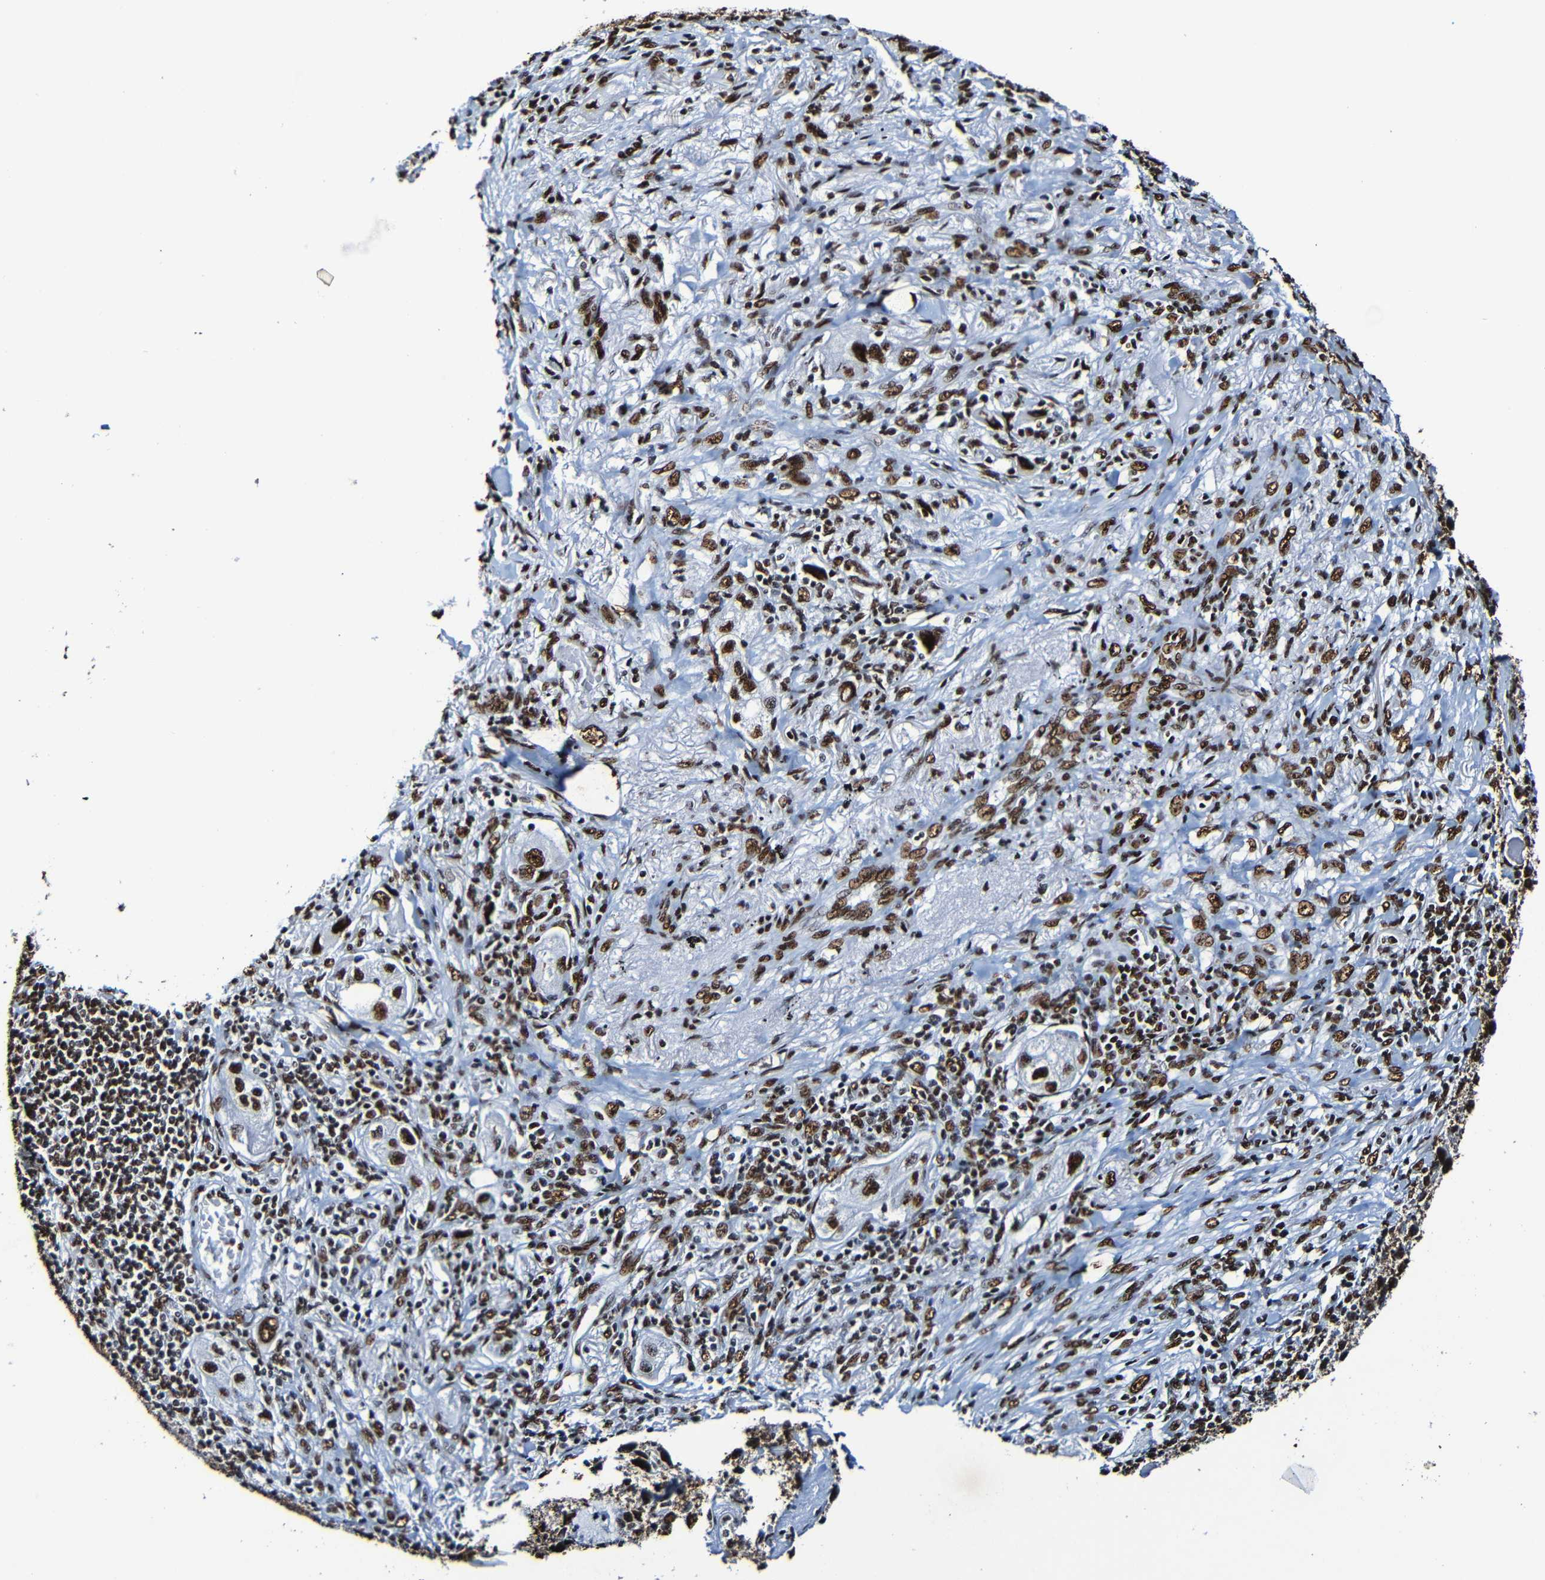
{"staining": {"intensity": "strong", "quantity": ">75%", "location": "nuclear"}, "tissue": "lung cancer", "cell_type": "Tumor cells", "image_type": "cancer", "snomed": [{"axis": "morphology", "description": "Adenocarcinoma, NOS"}, {"axis": "topography", "description": "Lung"}], "caption": "There is high levels of strong nuclear staining in tumor cells of lung adenocarcinoma, as demonstrated by immunohistochemical staining (brown color).", "gene": "SRSF3", "patient": {"sex": "female", "age": 65}}